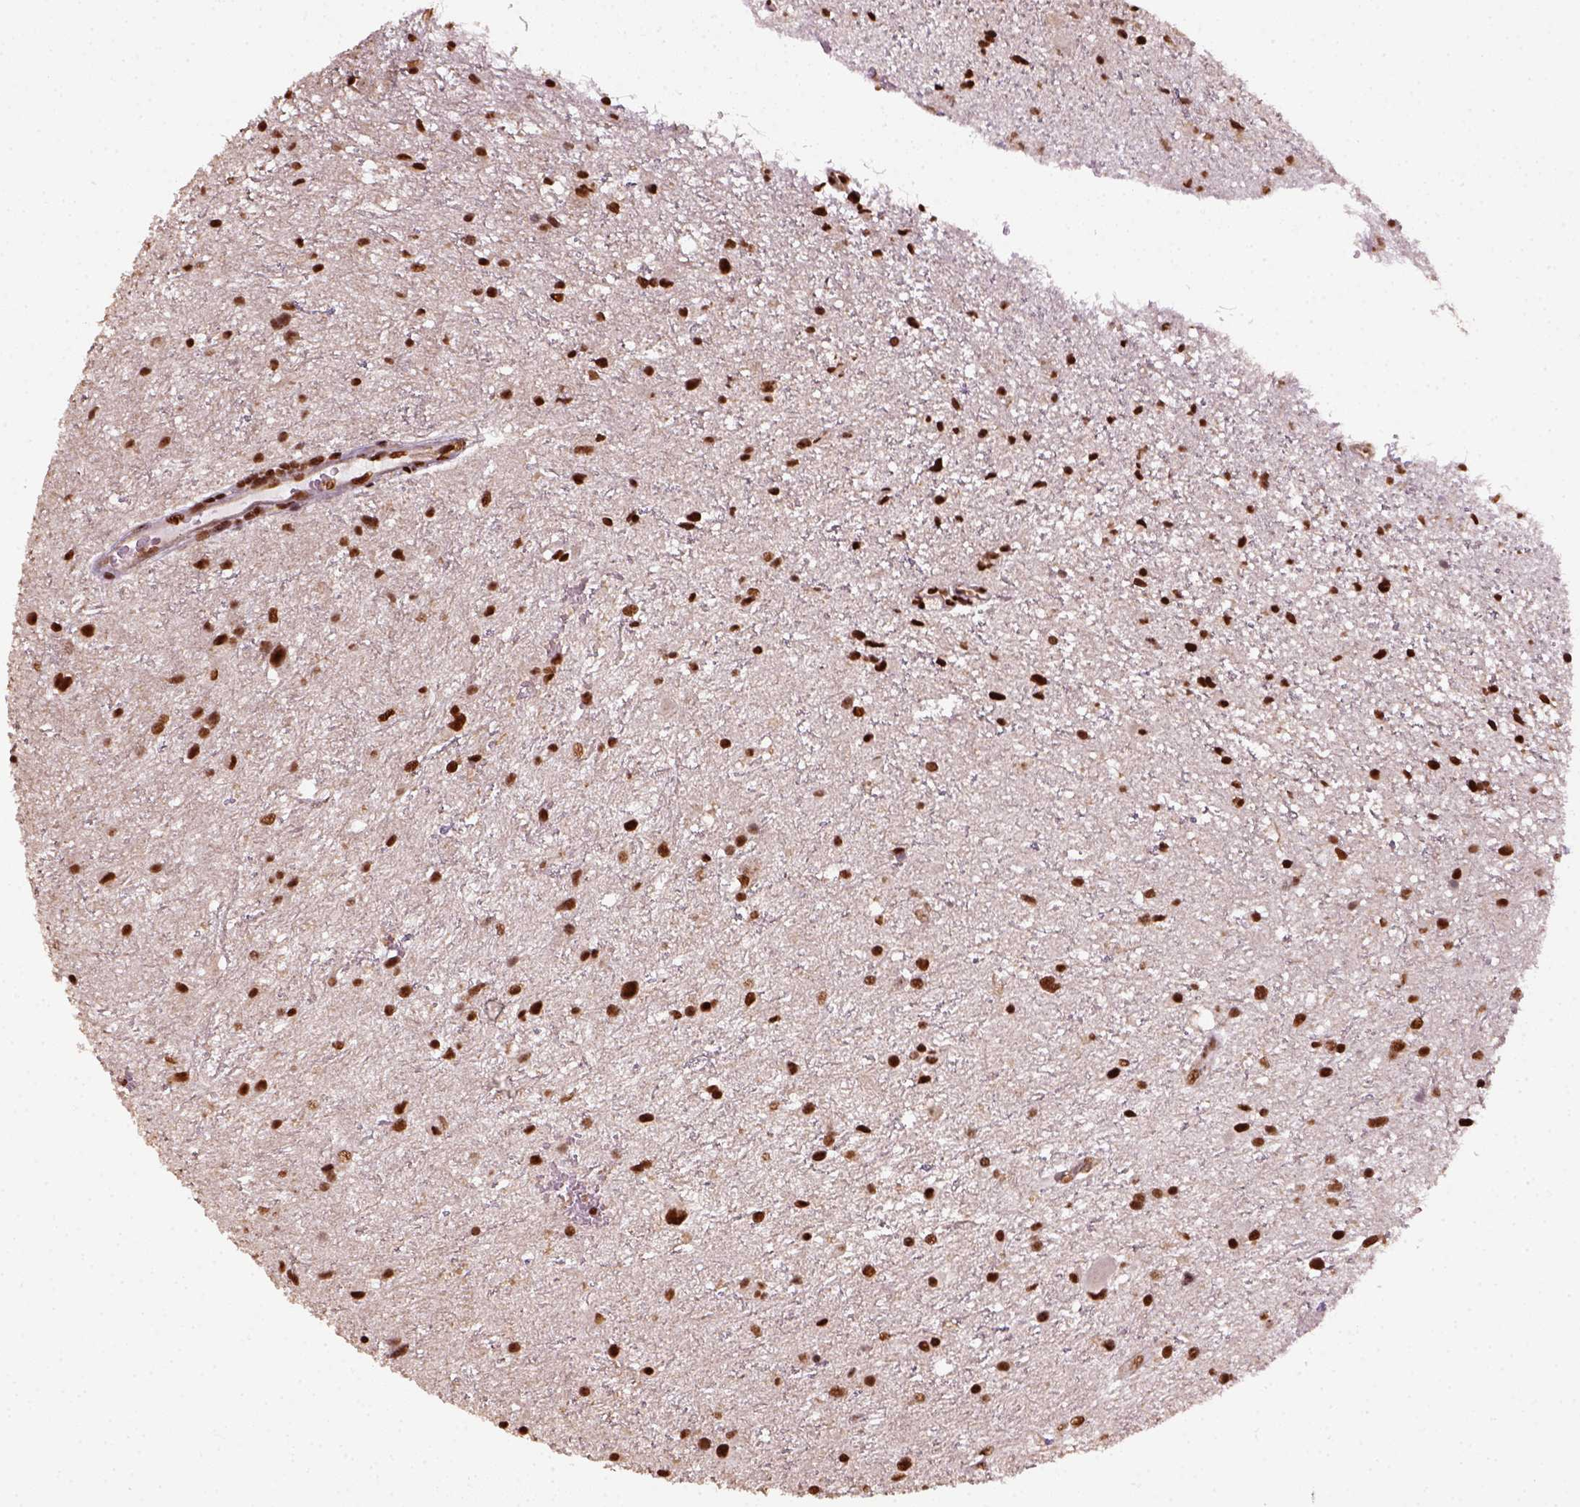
{"staining": {"intensity": "strong", "quantity": ">75%", "location": "nuclear"}, "tissue": "glioma", "cell_type": "Tumor cells", "image_type": "cancer", "snomed": [{"axis": "morphology", "description": "Glioma, malignant, Low grade"}, {"axis": "topography", "description": "Brain"}], "caption": "Tumor cells exhibit strong nuclear staining in approximately >75% of cells in low-grade glioma (malignant). (Stains: DAB (3,3'-diaminobenzidine) in brown, nuclei in blue, Microscopy: brightfield microscopy at high magnification).", "gene": "CCAR1", "patient": {"sex": "female", "age": 32}}